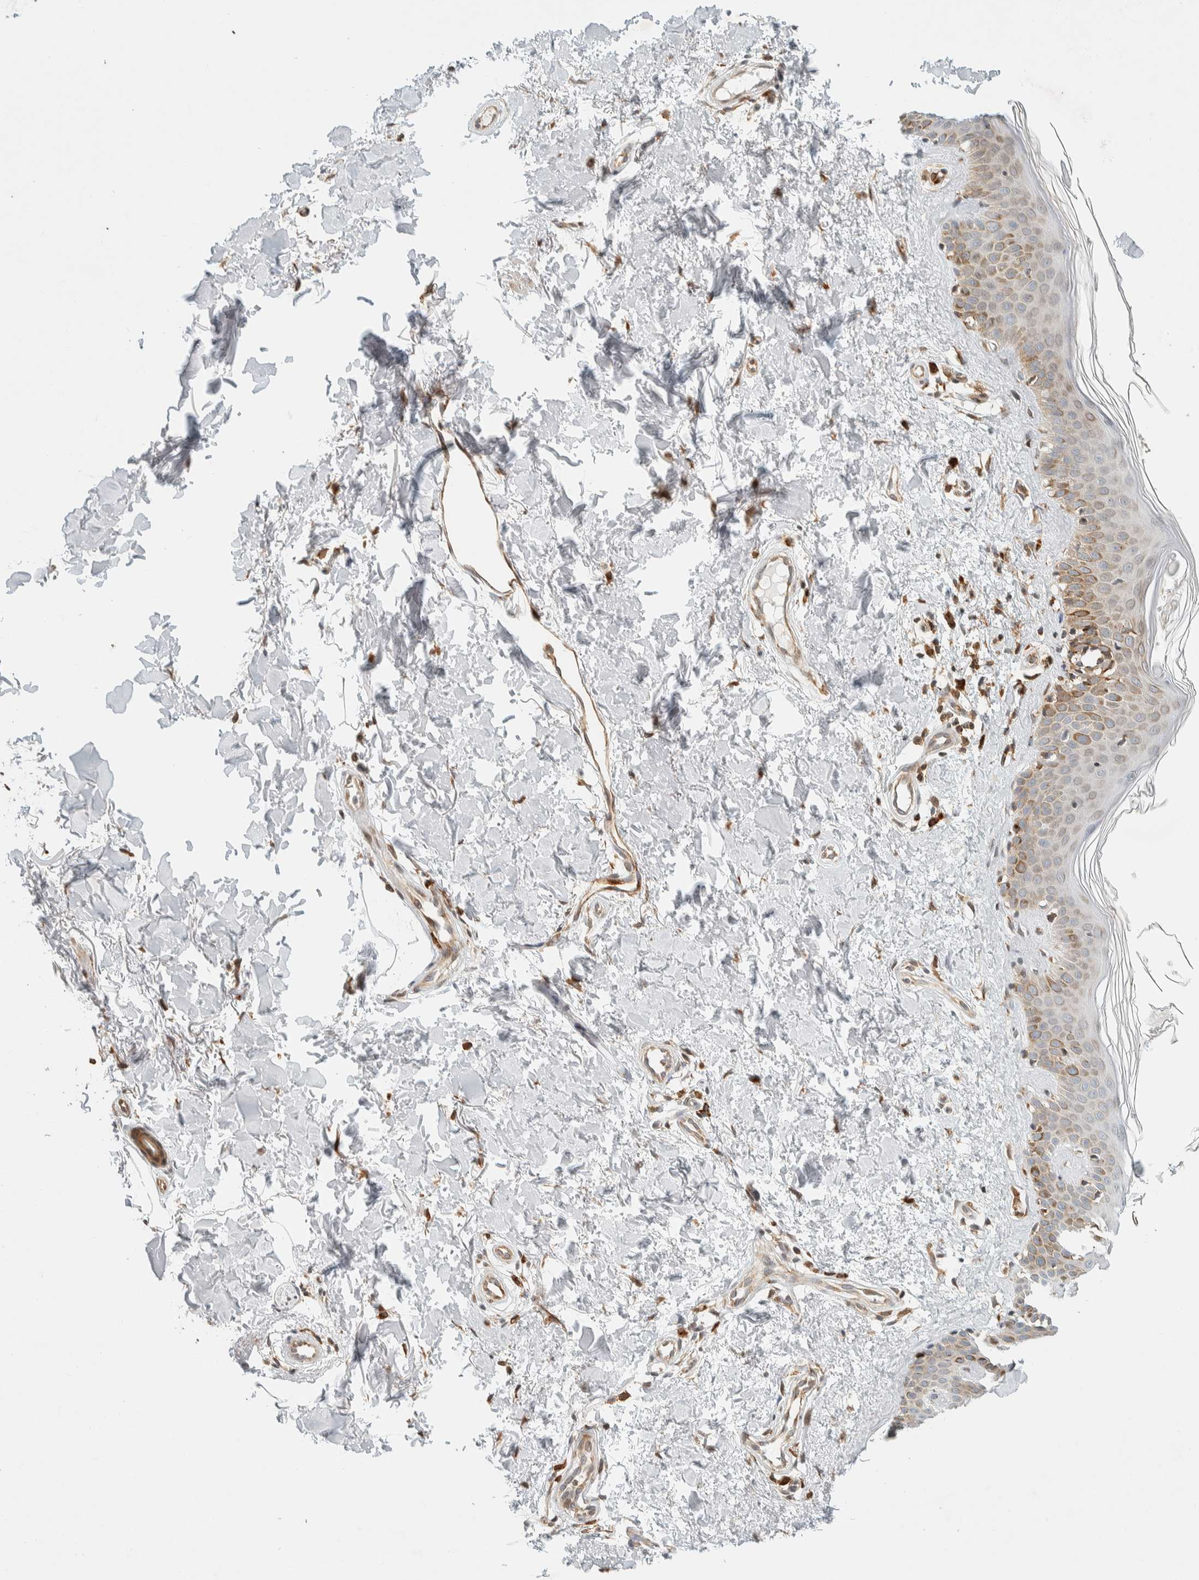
{"staining": {"intensity": "moderate", "quantity": ">75%", "location": "cytoplasmic/membranous"}, "tissue": "skin", "cell_type": "Fibroblasts", "image_type": "normal", "snomed": [{"axis": "morphology", "description": "Normal tissue, NOS"}, {"axis": "topography", "description": "Skin"}], "caption": "Benign skin demonstrates moderate cytoplasmic/membranous positivity in about >75% of fibroblasts, visualized by immunohistochemistry. Immunohistochemistry (ihc) stains the protein in brown and the nuclei are stained blue.", "gene": "LLGL2", "patient": {"sex": "male", "age": 67}}